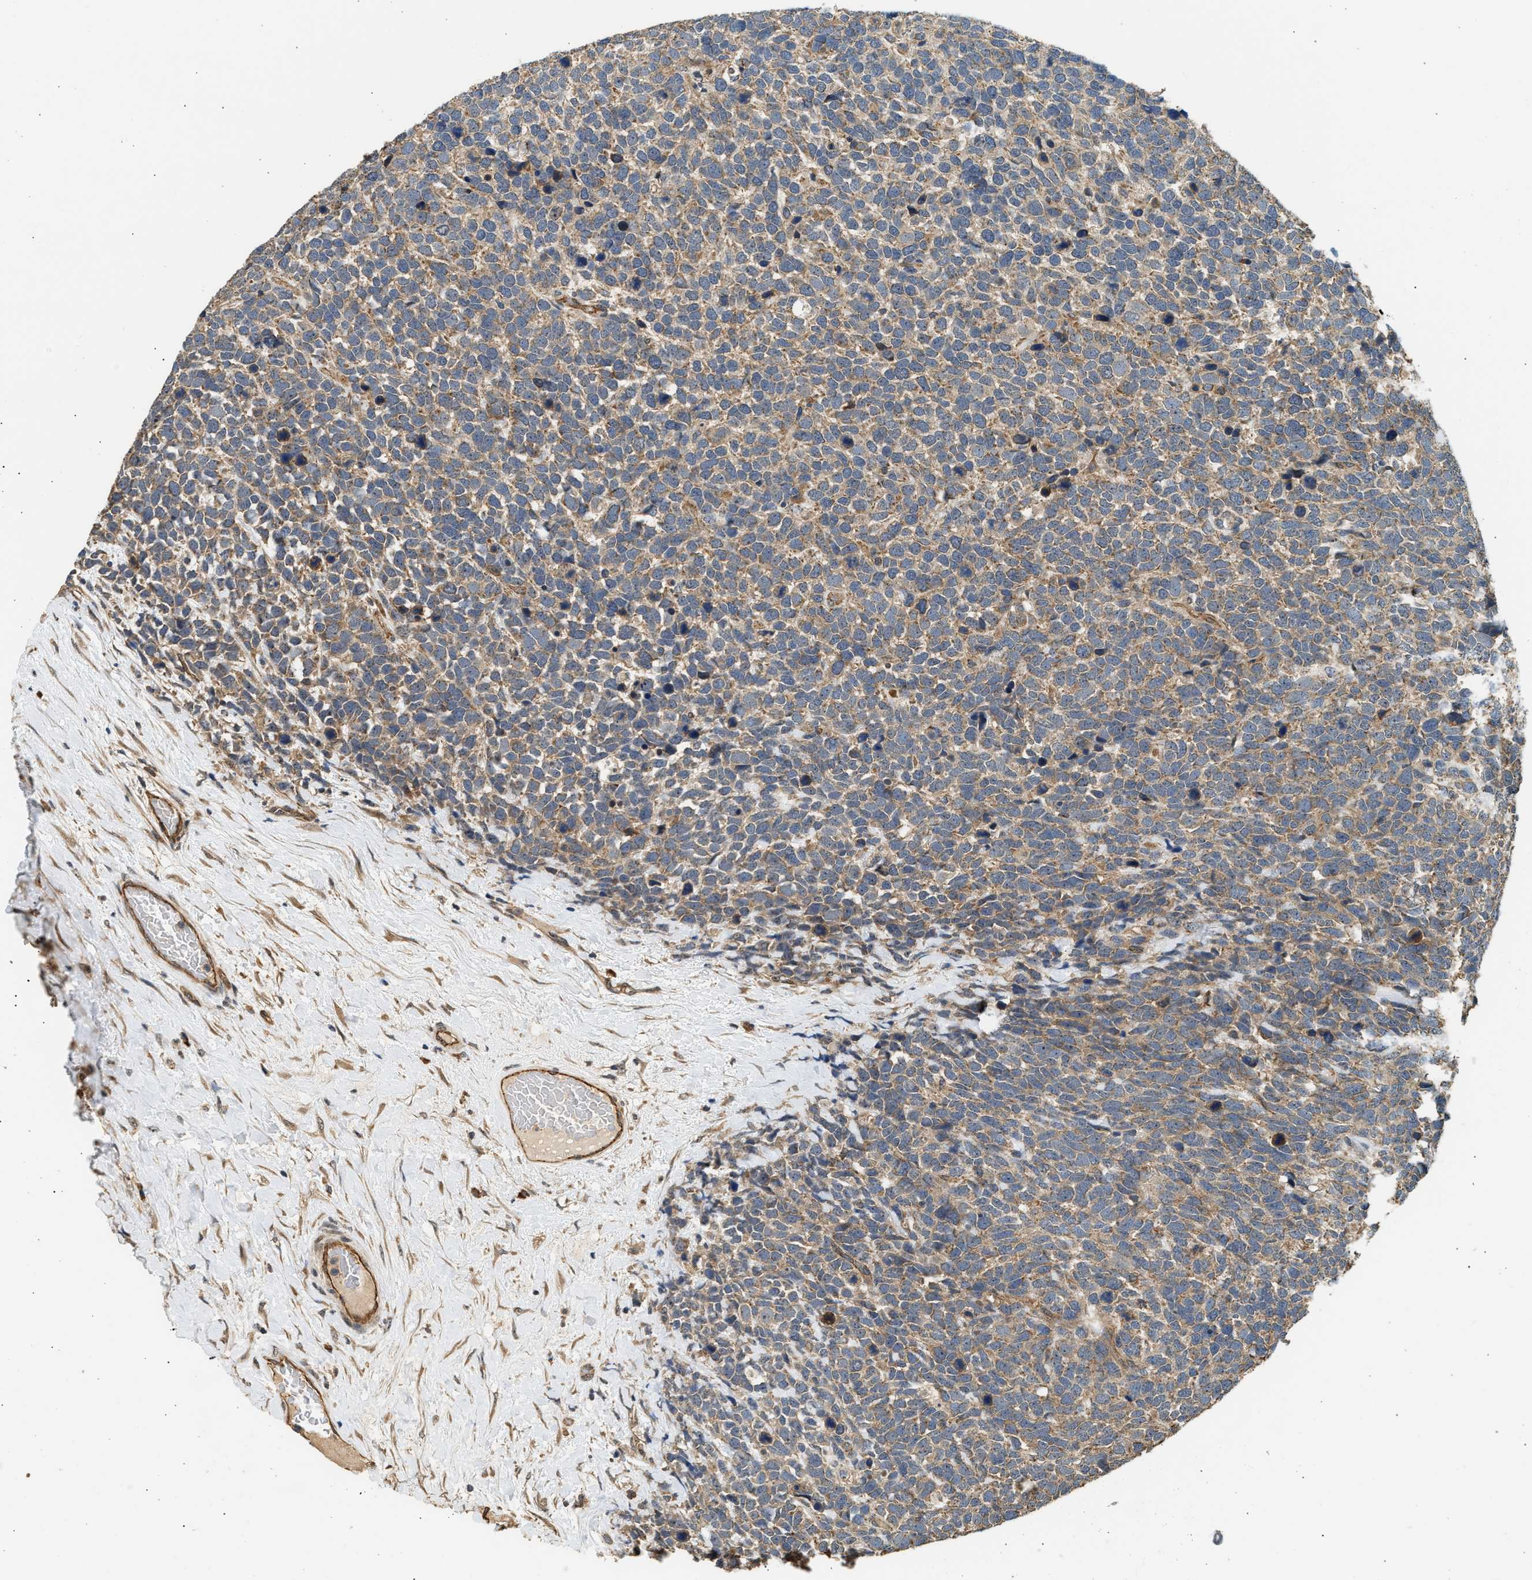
{"staining": {"intensity": "moderate", "quantity": ">75%", "location": "cytoplasmic/membranous"}, "tissue": "urothelial cancer", "cell_type": "Tumor cells", "image_type": "cancer", "snomed": [{"axis": "morphology", "description": "Urothelial carcinoma, High grade"}, {"axis": "topography", "description": "Urinary bladder"}], "caption": "Immunohistochemistry (IHC) of urothelial cancer exhibits medium levels of moderate cytoplasmic/membranous positivity in about >75% of tumor cells.", "gene": "DUSP14", "patient": {"sex": "female", "age": 82}}